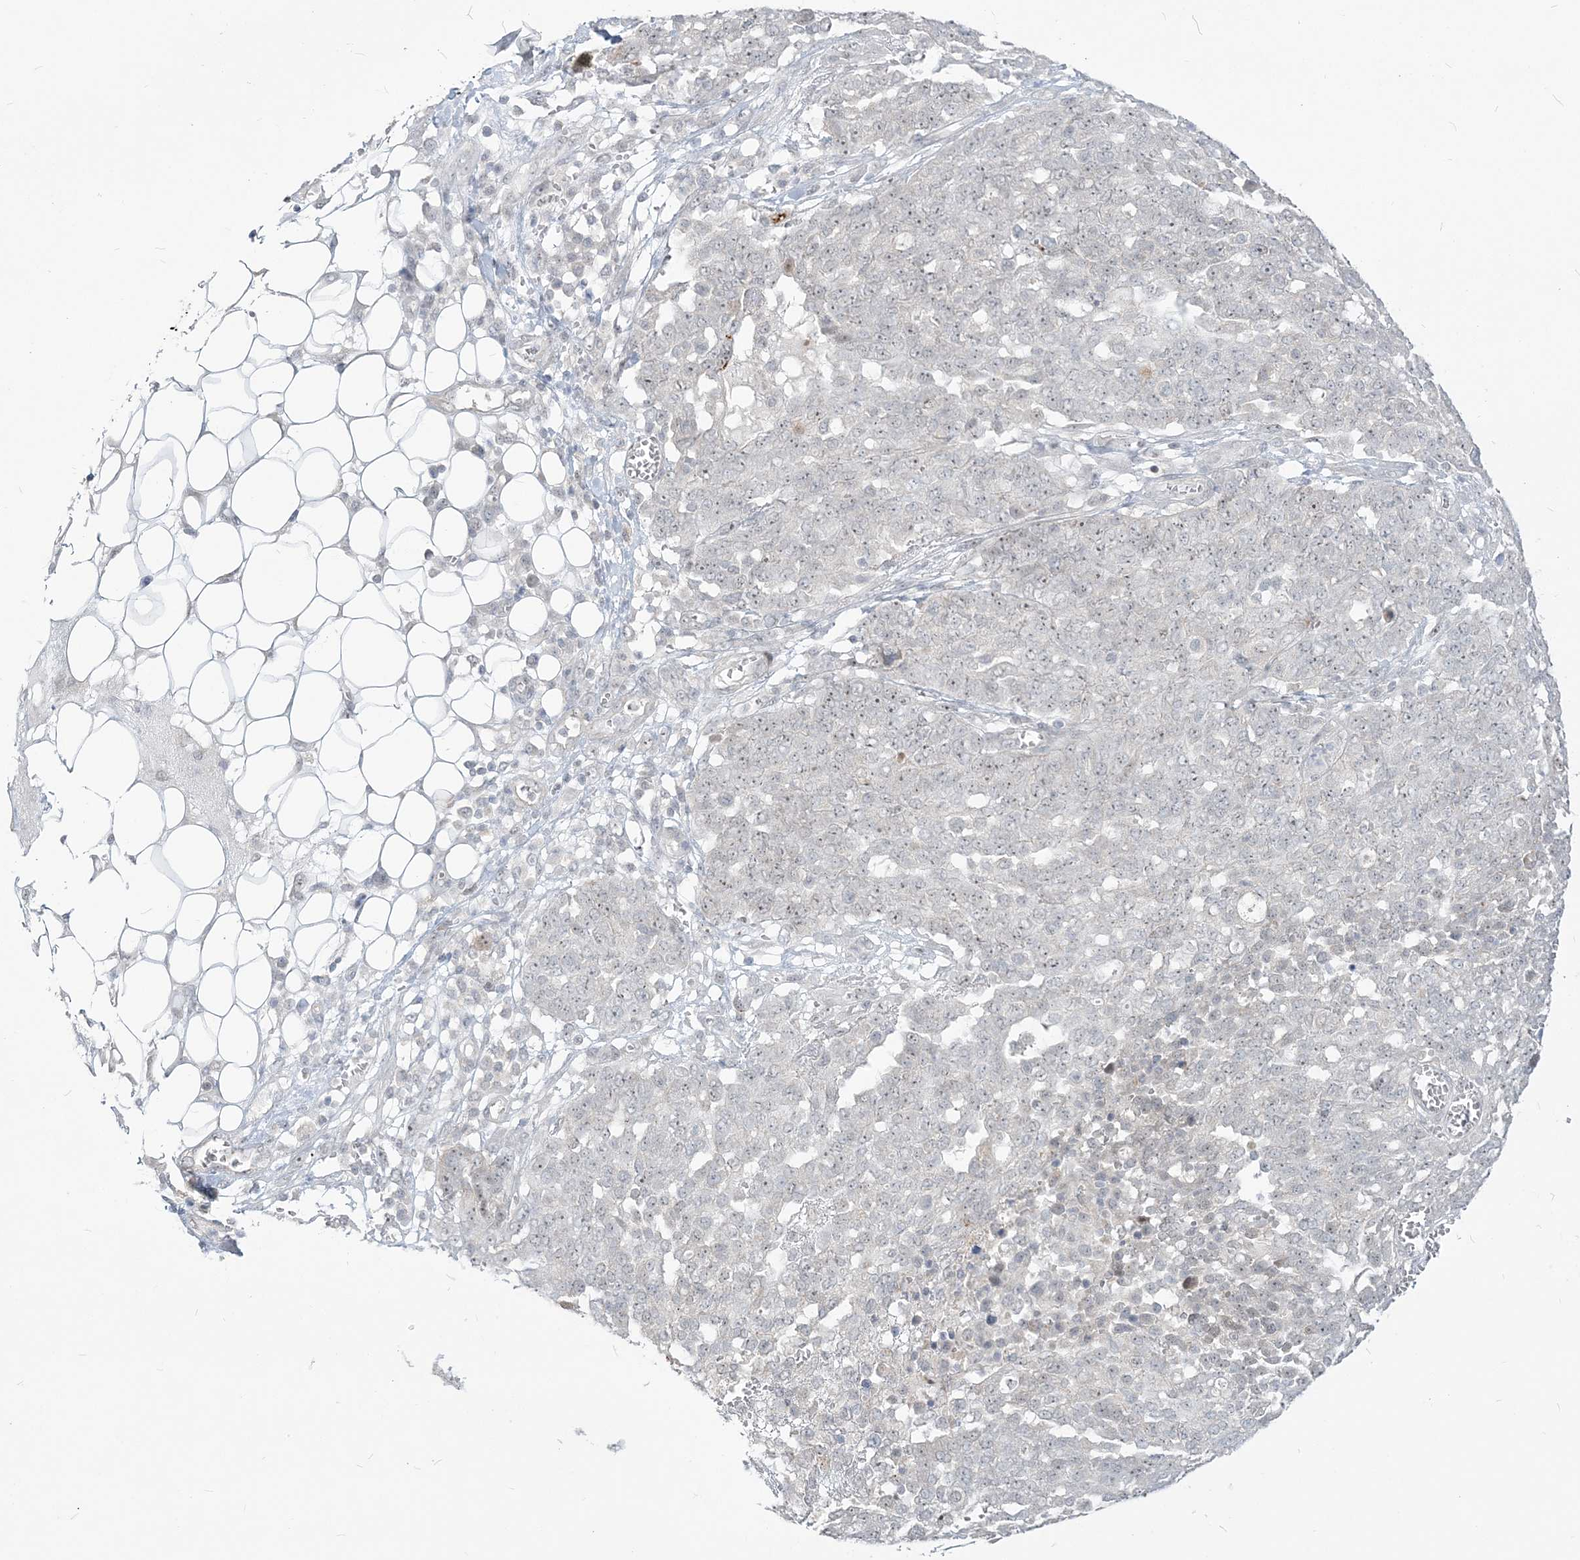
{"staining": {"intensity": "weak", "quantity": "<25%", "location": "nuclear"}, "tissue": "ovarian cancer", "cell_type": "Tumor cells", "image_type": "cancer", "snomed": [{"axis": "morphology", "description": "Cystadenocarcinoma, serous, NOS"}, {"axis": "topography", "description": "Soft tissue"}, {"axis": "topography", "description": "Ovary"}], "caption": "Immunohistochemistry photomicrograph of ovarian cancer stained for a protein (brown), which shows no positivity in tumor cells. Nuclei are stained in blue.", "gene": "SDAD1", "patient": {"sex": "female", "age": 57}}